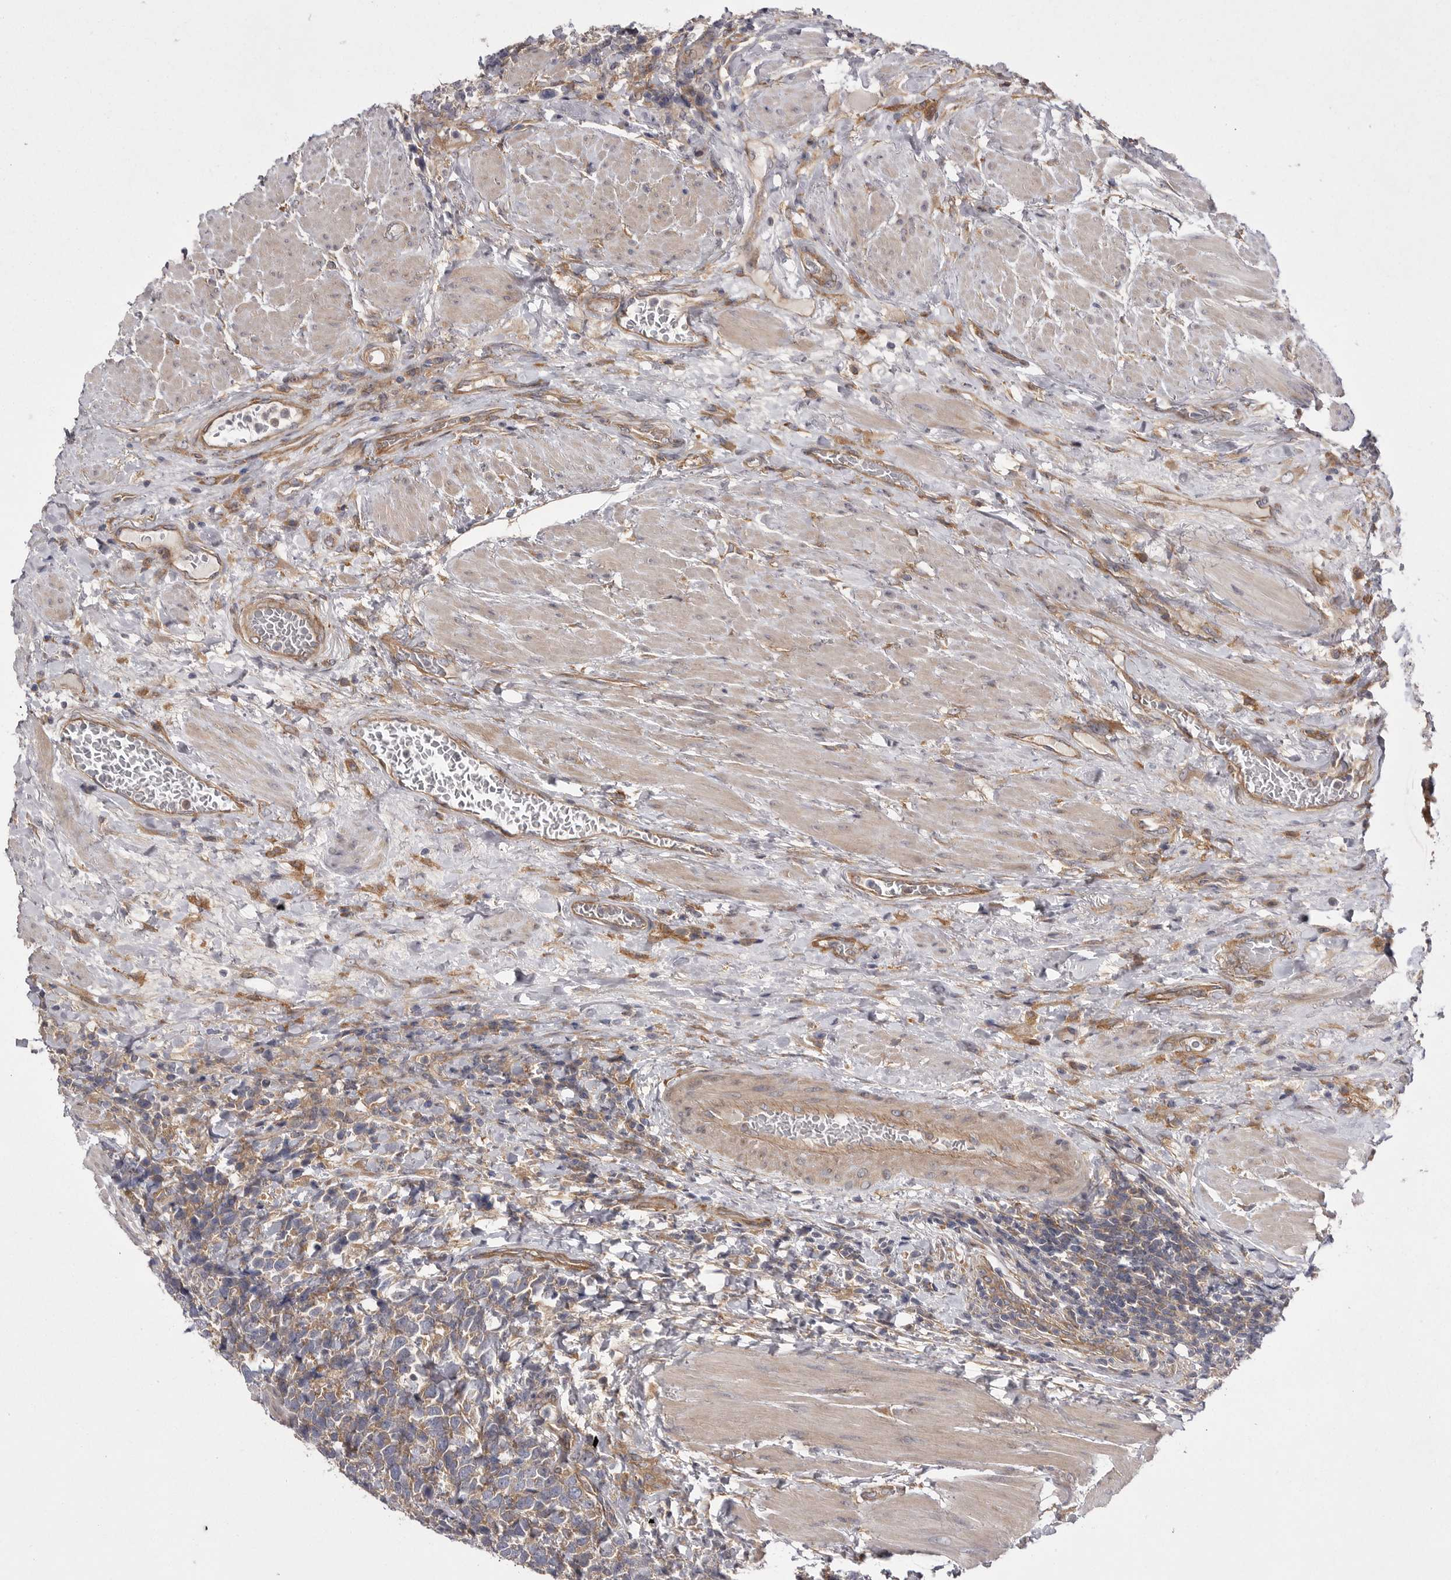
{"staining": {"intensity": "weak", "quantity": "25%-75%", "location": "cytoplasmic/membranous"}, "tissue": "urothelial cancer", "cell_type": "Tumor cells", "image_type": "cancer", "snomed": [{"axis": "morphology", "description": "Urothelial carcinoma, High grade"}, {"axis": "topography", "description": "Urinary bladder"}], "caption": "Immunohistochemistry histopathology image of neoplastic tissue: human high-grade urothelial carcinoma stained using IHC shows low levels of weak protein expression localized specifically in the cytoplasmic/membranous of tumor cells, appearing as a cytoplasmic/membranous brown color.", "gene": "OSBPL9", "patient": {"sex": "female", "age": 82}}